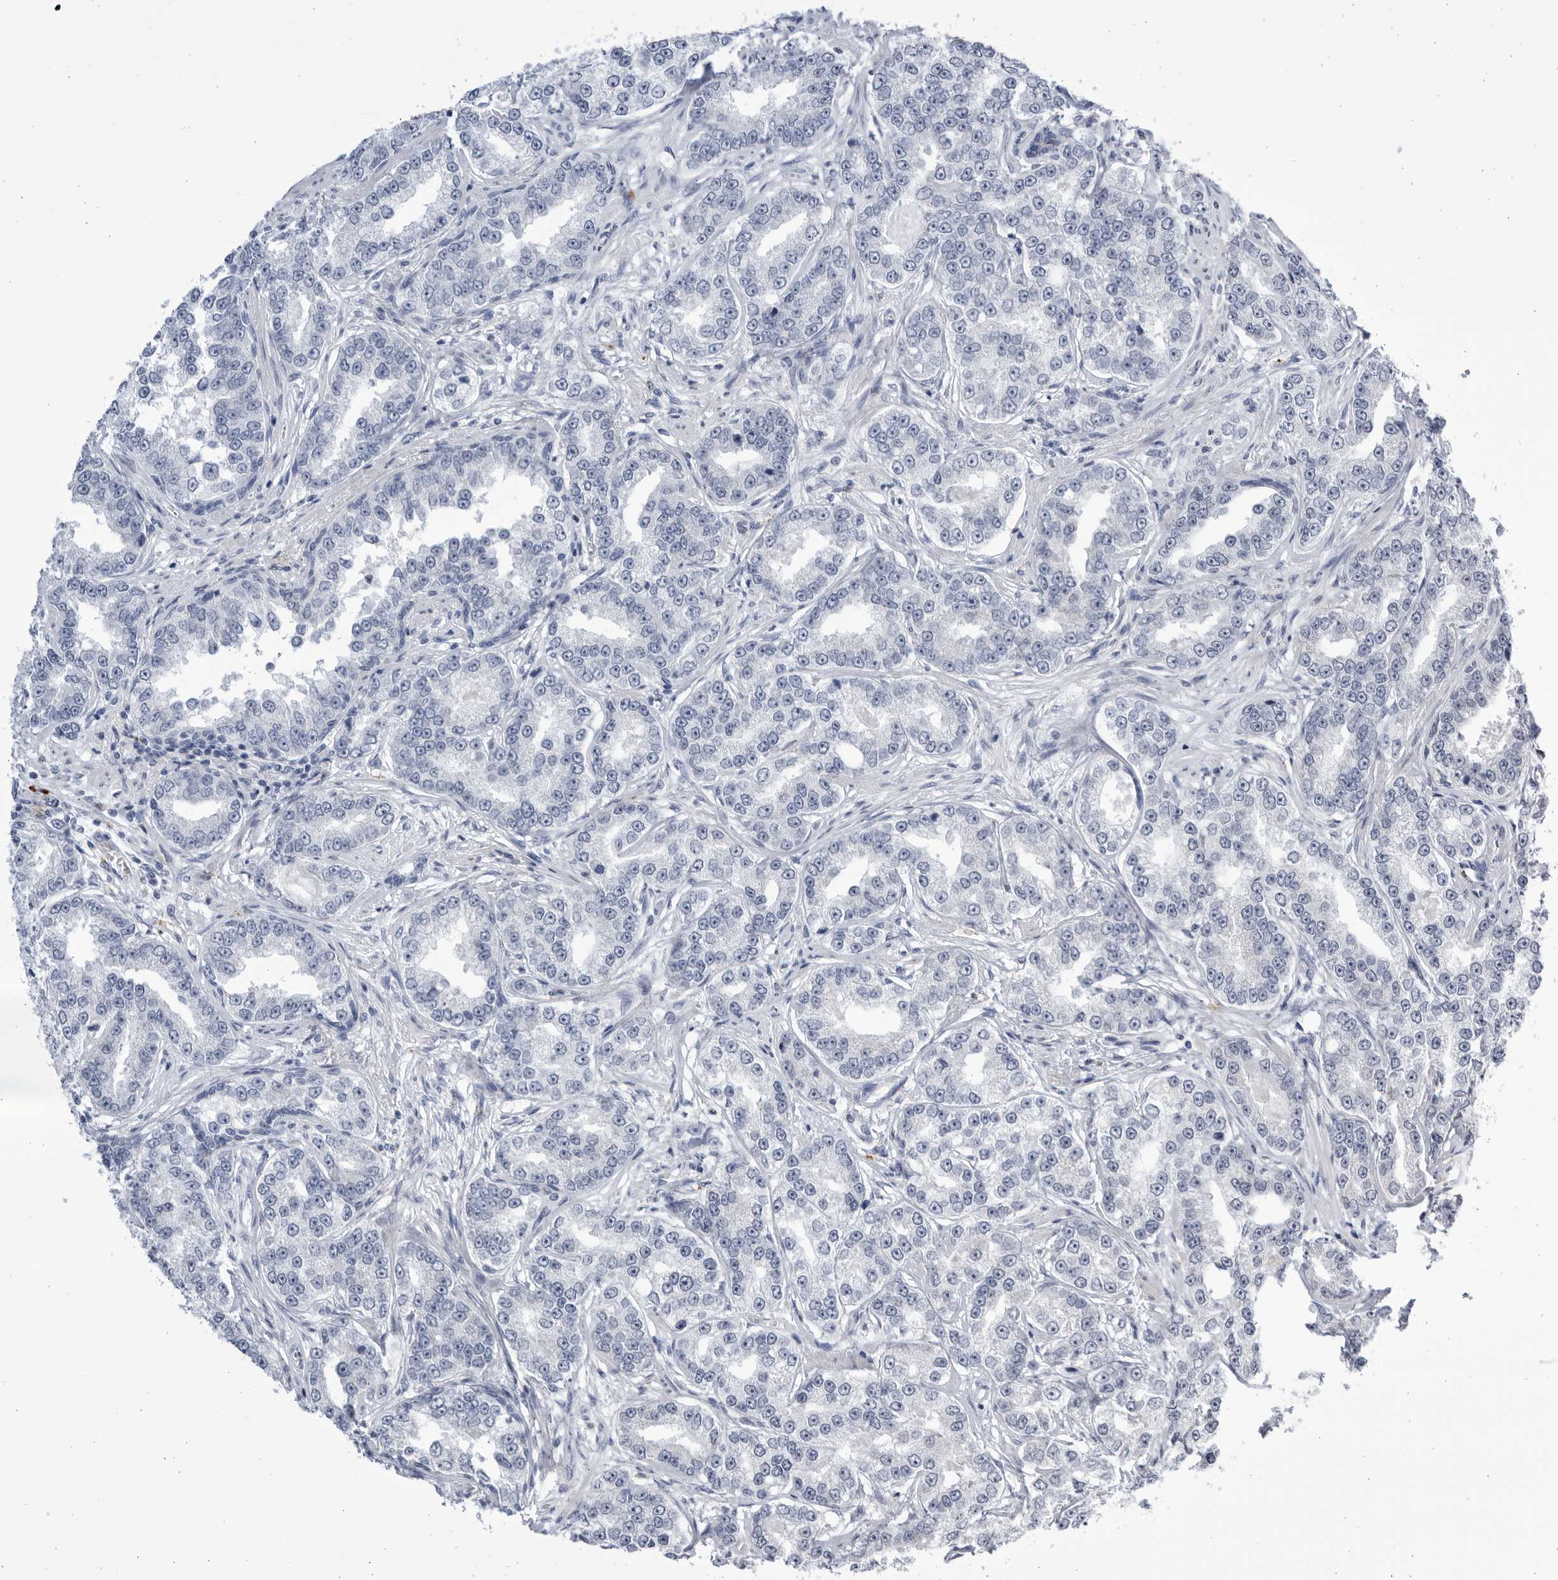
{"staining": {"intensity": "negative", "quantity": "none", "location": "none"}, "tissue": "prostate cancer", "cell_type": "Tumor cells", "image_type": "cancer", "snomed": [{"axis": "morphology", "description": "Normal tissue, NOS"}, {"axis": "morphology", "description": "Adenocarcinoma, High grade"}, {"axis": "topography", "description": "Prostate"}], "caption": "Immunohistochemistry photomicrograph of neoplastic tissue: human prostate cancer (high-grade adenocarcinoma) stained with DAB shows no significant protein expression in tumor cells.", "gene": "CCDC181", "patient": {"sex": "male", "age": 83}}